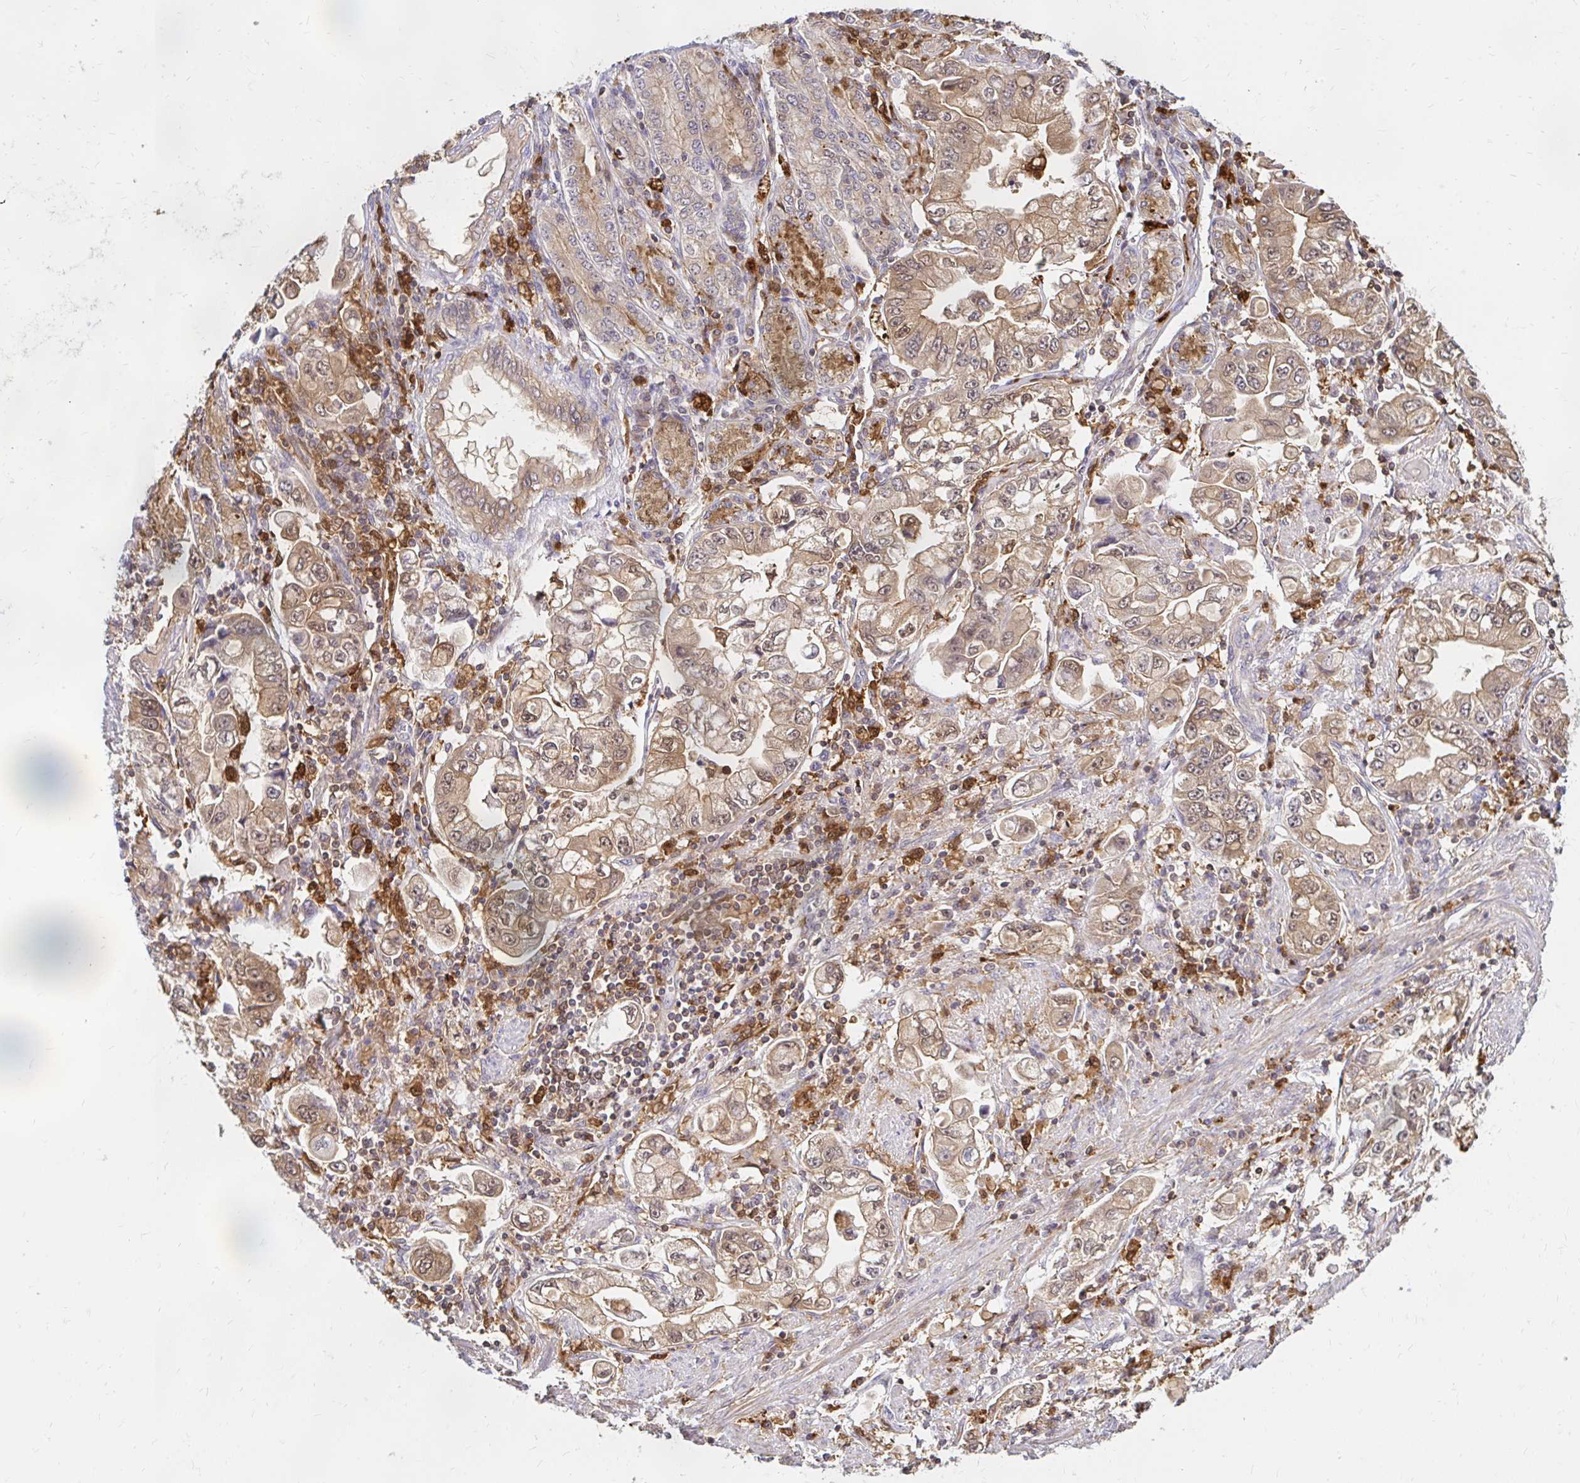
{"staining": {"intensity": "weak", "quantity": "25%-75%", "location": "cytoplasmic/membranous"}, "tissue": "stomach cancer", "cell_type": "Tumor cells", "image_type": "cancer", "snomed": [{"axis": "morphology", "description": "Adenocarcinoma, NOS"}, {"axis": "topography", "description": "Stomach, lower"}], "caption": "High-power microscopy captured an IHC micrograph of stomach cancer, revealing weak cytoplasmic/membranous positivity in about 25%-75% of tumor cells. (DAB (3,3'-diaminobenzidine) IHC with brightfield microscopy, high magnification).", "gene": "PYCARD", "patient": {"sex": "female", "age": 93}}